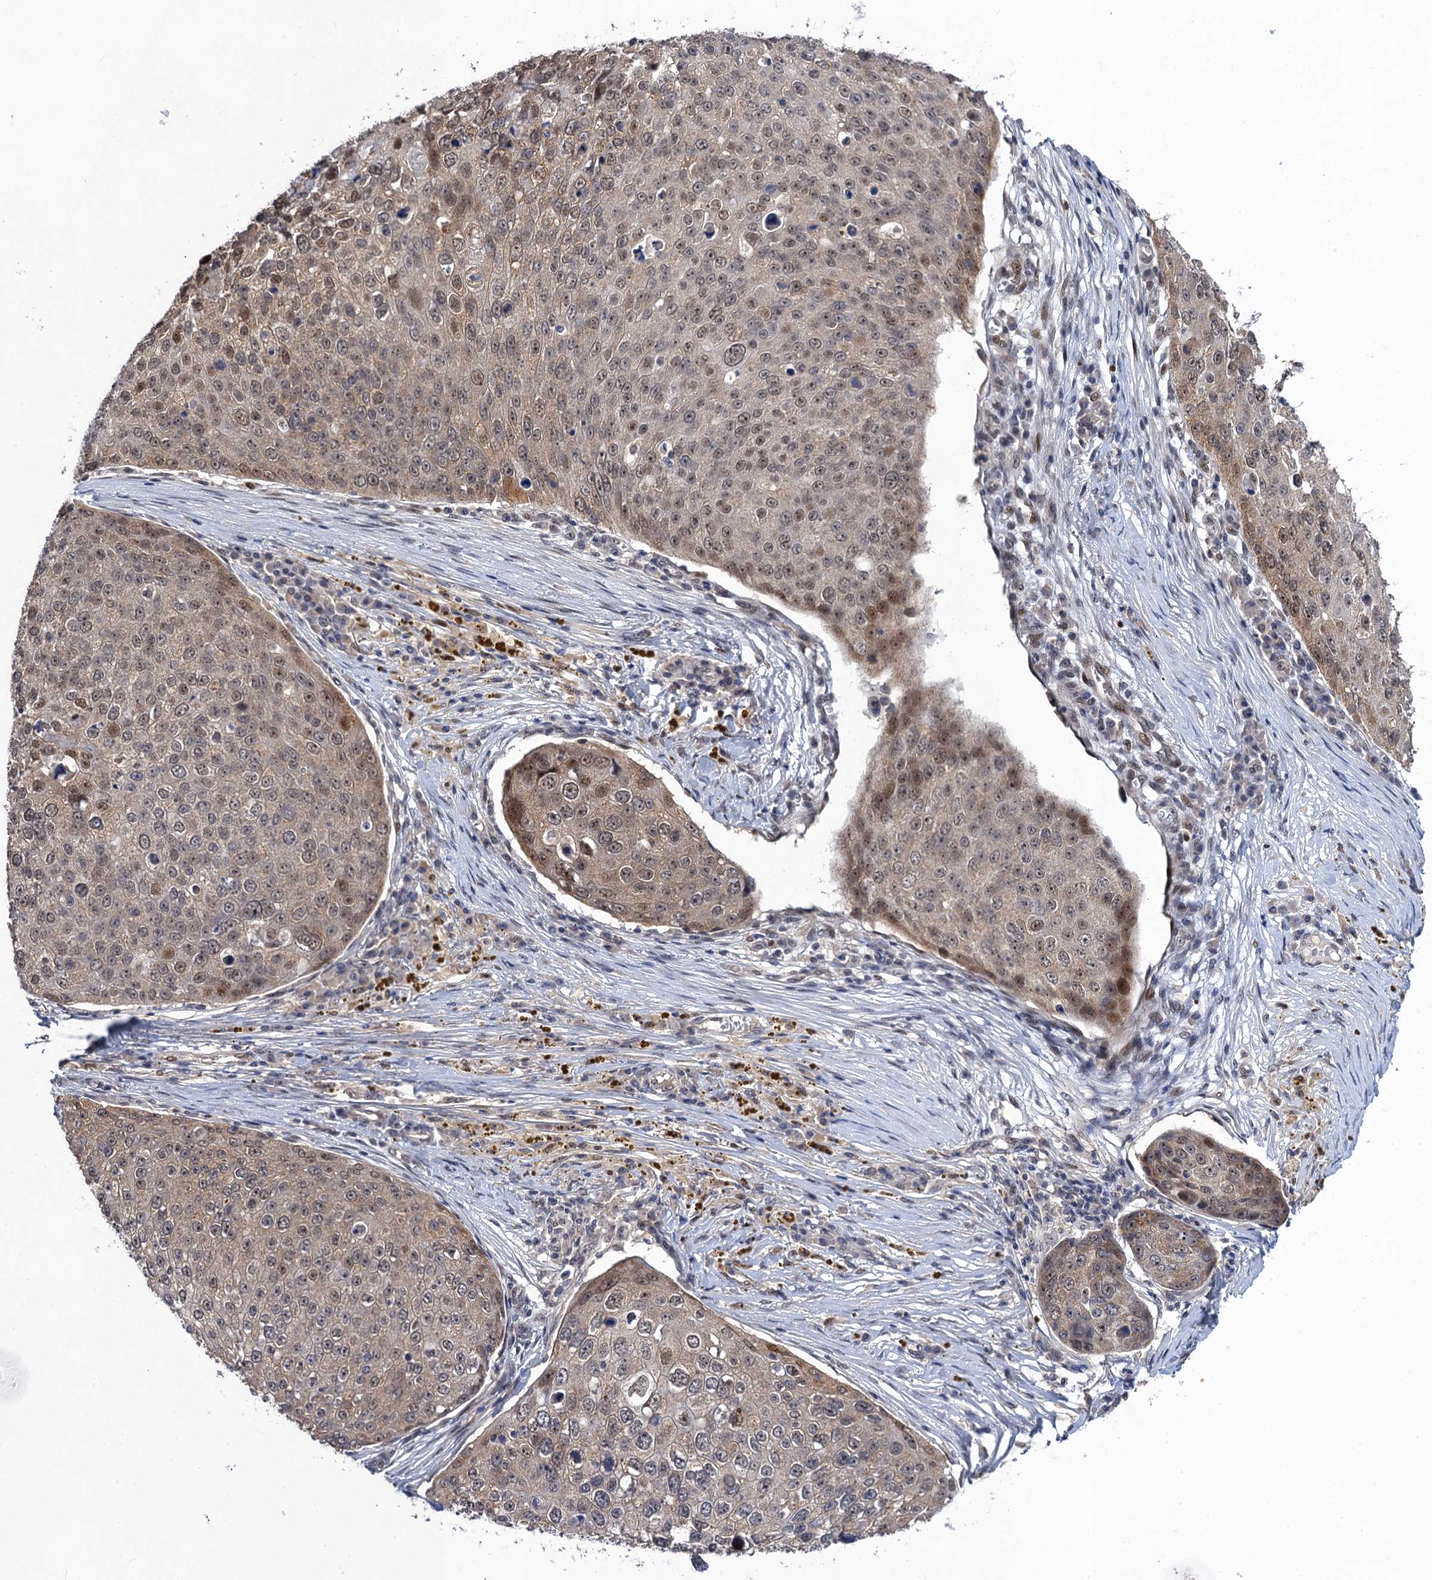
{"staining": {"intensity": "moderate", "quantity": "25%-75%", "location": "nuclear"}, "tissue": "skin cancer", "cell_type": "Tumor cells", "image_type": "cancer", "snomed": [{"axis": "morphology", "description": "Squamous cell carcinoma, NOS"}, {"axis": "topography", "description": "Skin"}], "caption": "A brown stain shows moderate nuclear expression of a protein in skin cancer tumor cells. (Brightfield microscopy of DAB IHC at high magnification).", "gene": "ZAR1L", "patient": {"sex": "male", "age": 71}}